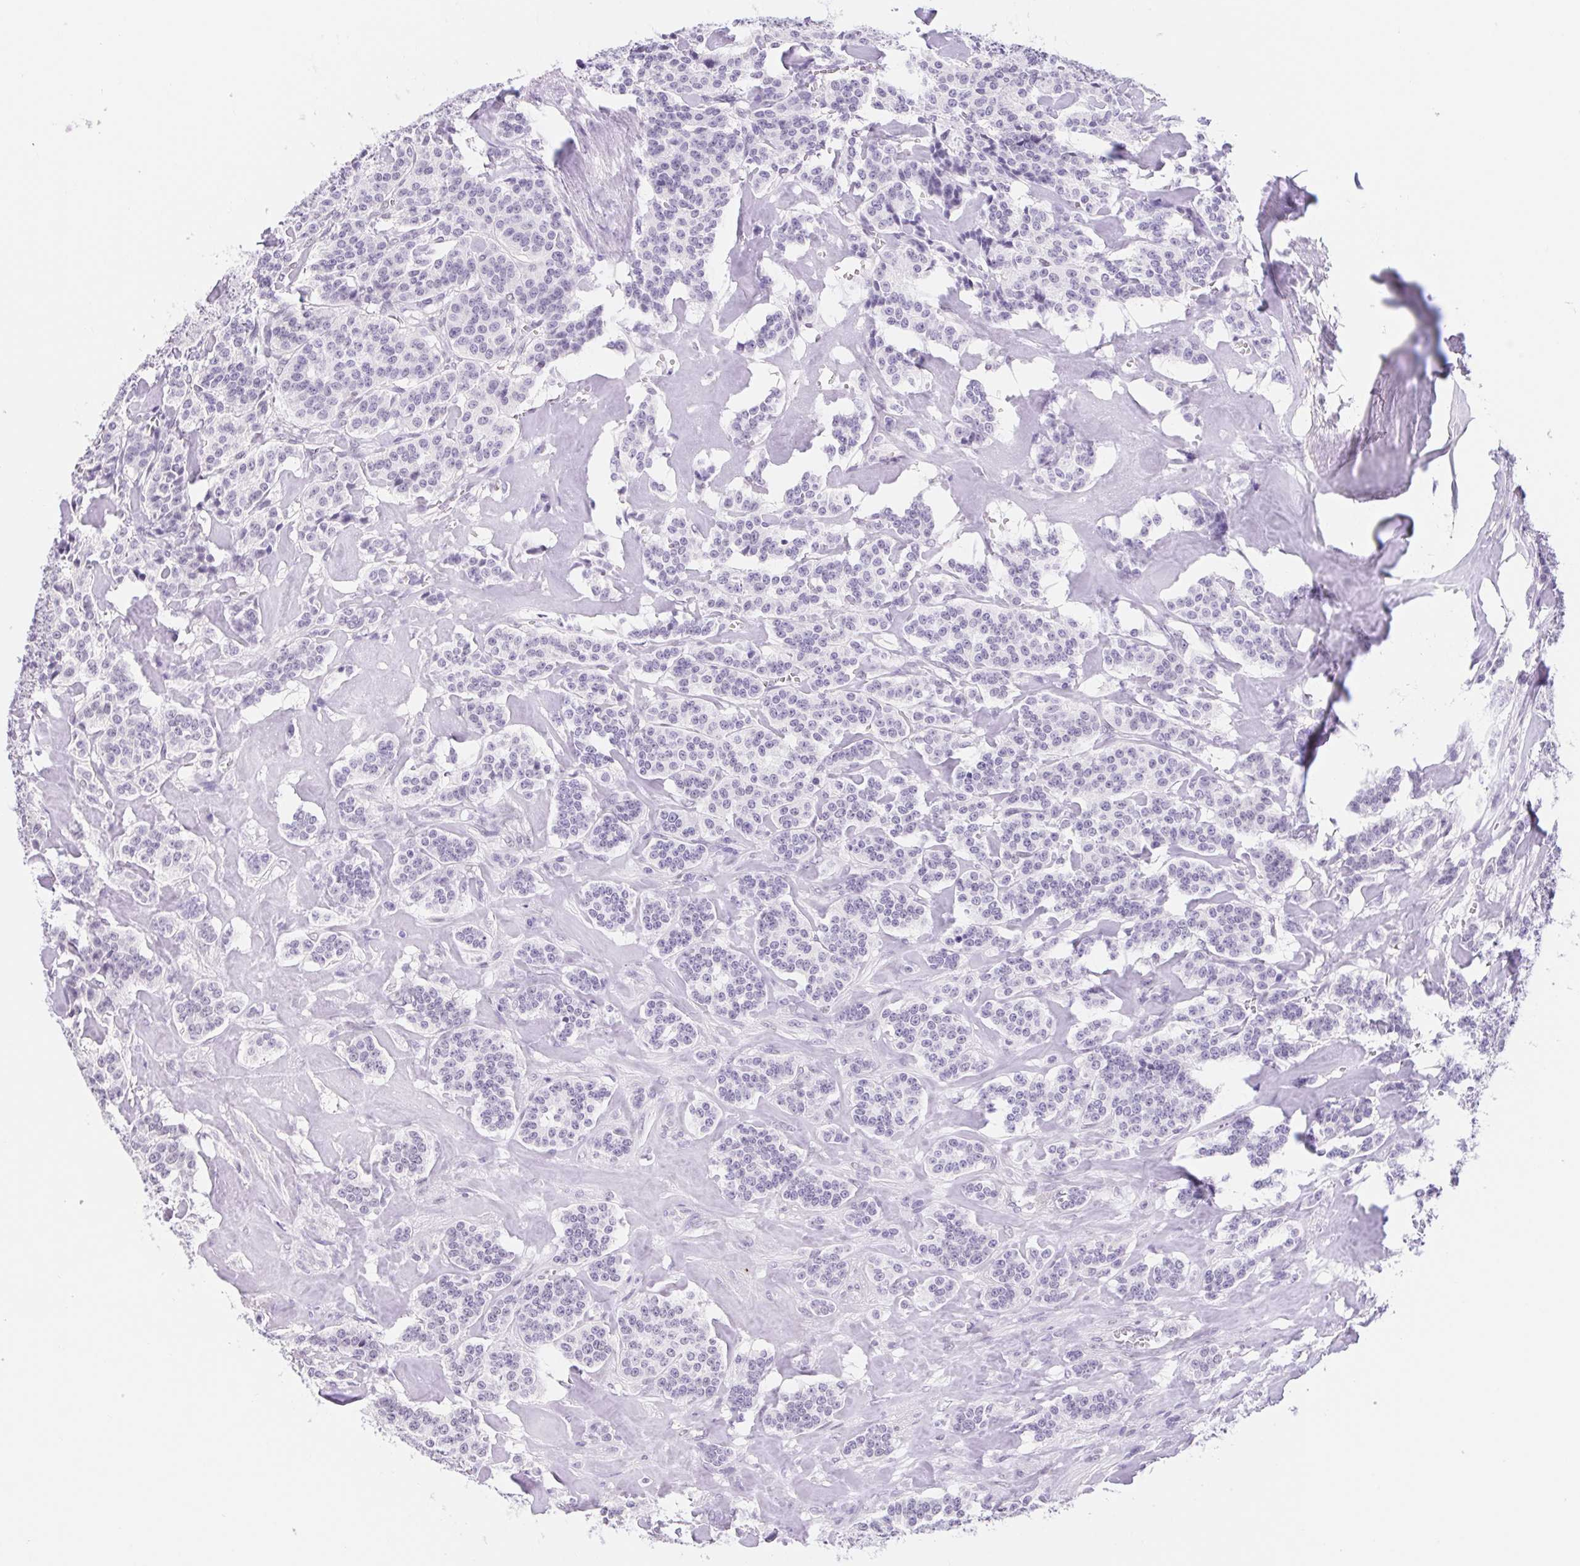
{"staining": {"intensity": "negative", "quantity": "none", "location": "none"}, "tissue": "carcinoid", "cell_type": "Tumor cells", "image_type": "cancer", "snomed": [{"axis": "morphology", "description": "Normal tissue, NOS"}, {"axis": "morphology", "description": "Carcinoid, malignant, NOS"}, {"axis": "topography", "description": "Lung"}], "caption": "Immunohistochemical staining of human carcinoid displays no significant positivity in tumor cells.", "gene": "CAND1", "patient": {"sex": "female", "age": 46}}